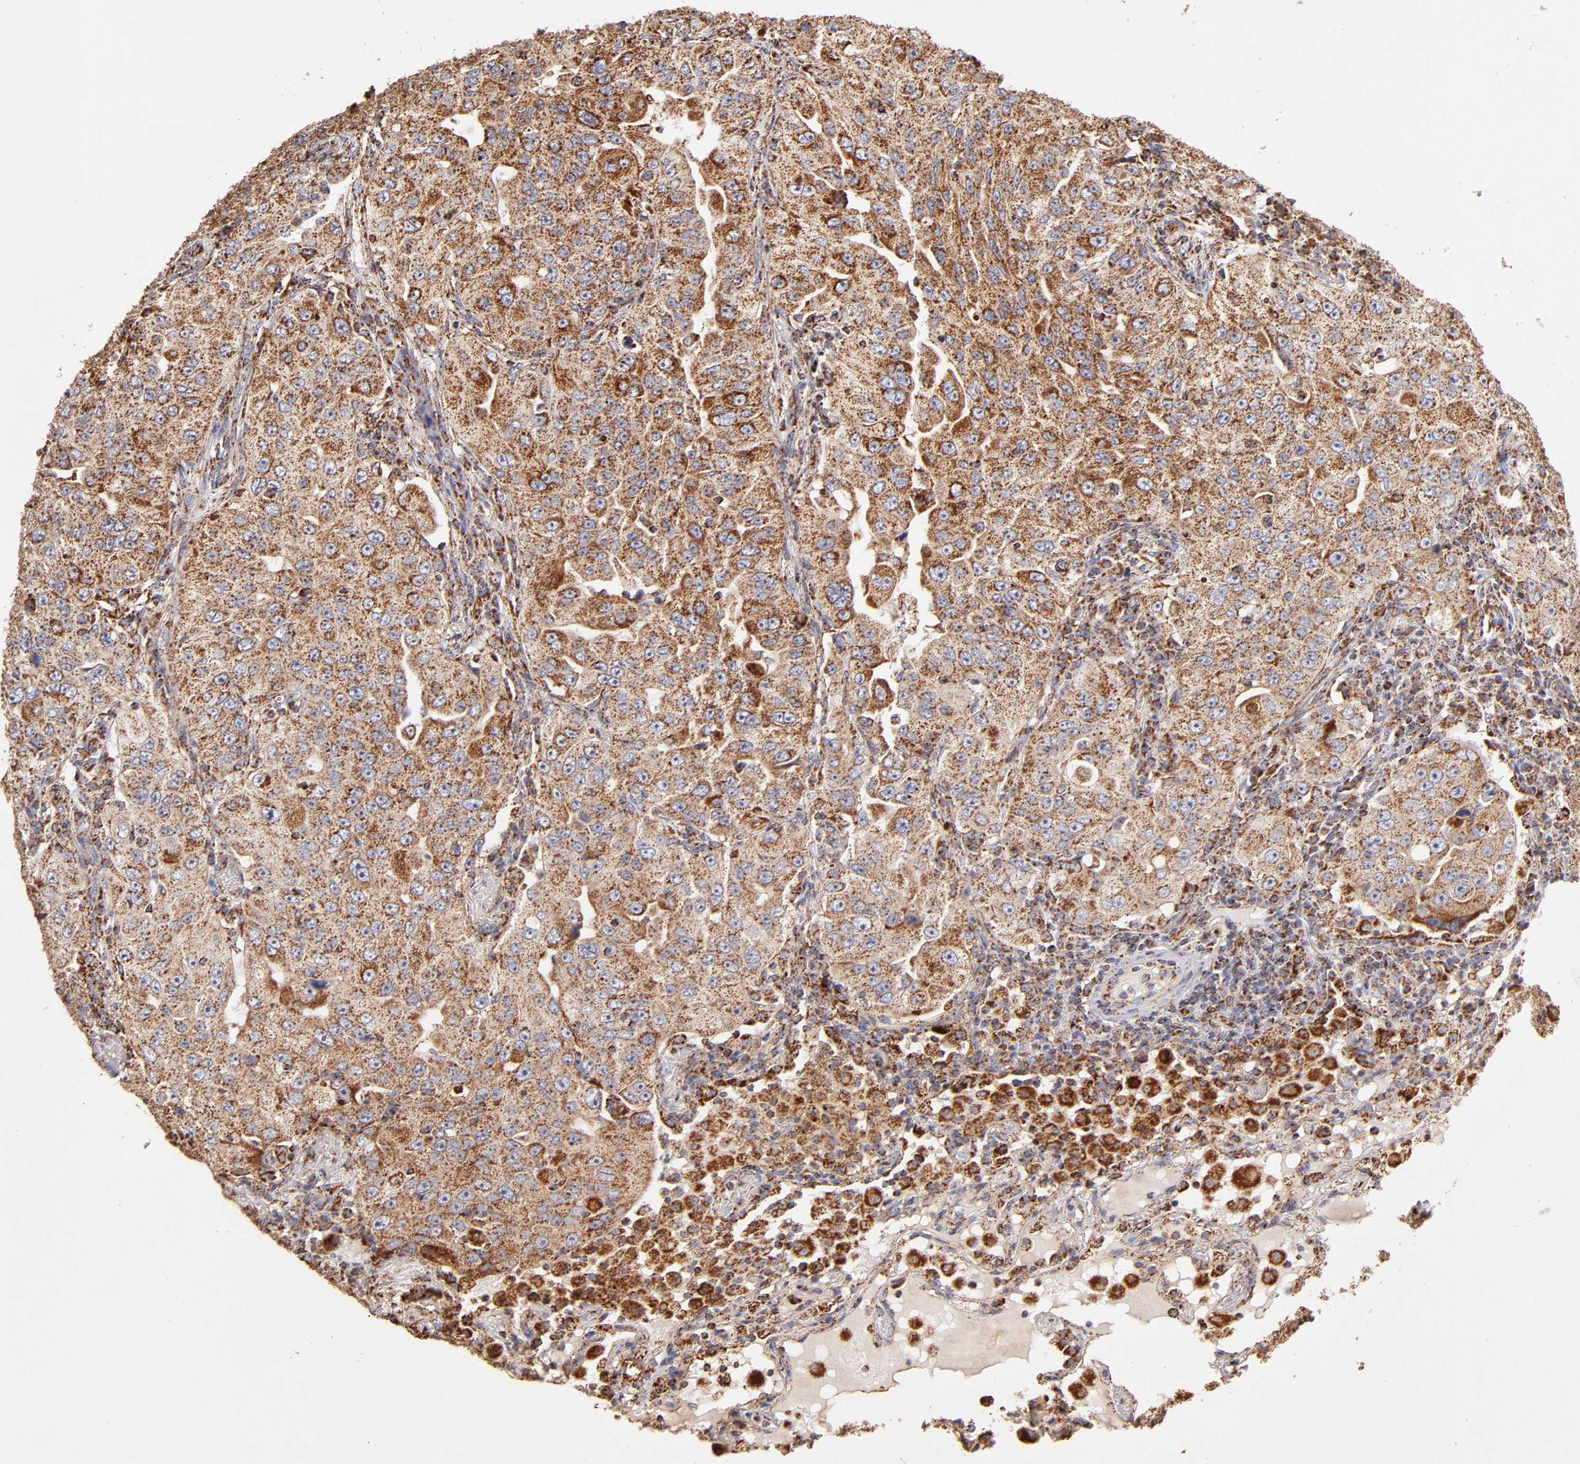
{"staining": {"intensity": "strong", "quantity": ">75%", "location": "cytoplasmic/membranous"}, "tissue": "lung cancer", "cell_type": "Tumor cells", "image_type": "cancer", "snomed": [{"axis": "morphology", "description": "Adenocarcinoma, NOS"}, {"axis": "topography", "description": "Lung"}], "caption": "Human lung cancer (adenocarcinoma) stained with a protein marker demonstrates strong staining in tumor cells.", "gene": "DLST", "patient": {"sex": "male", "age": 84}}